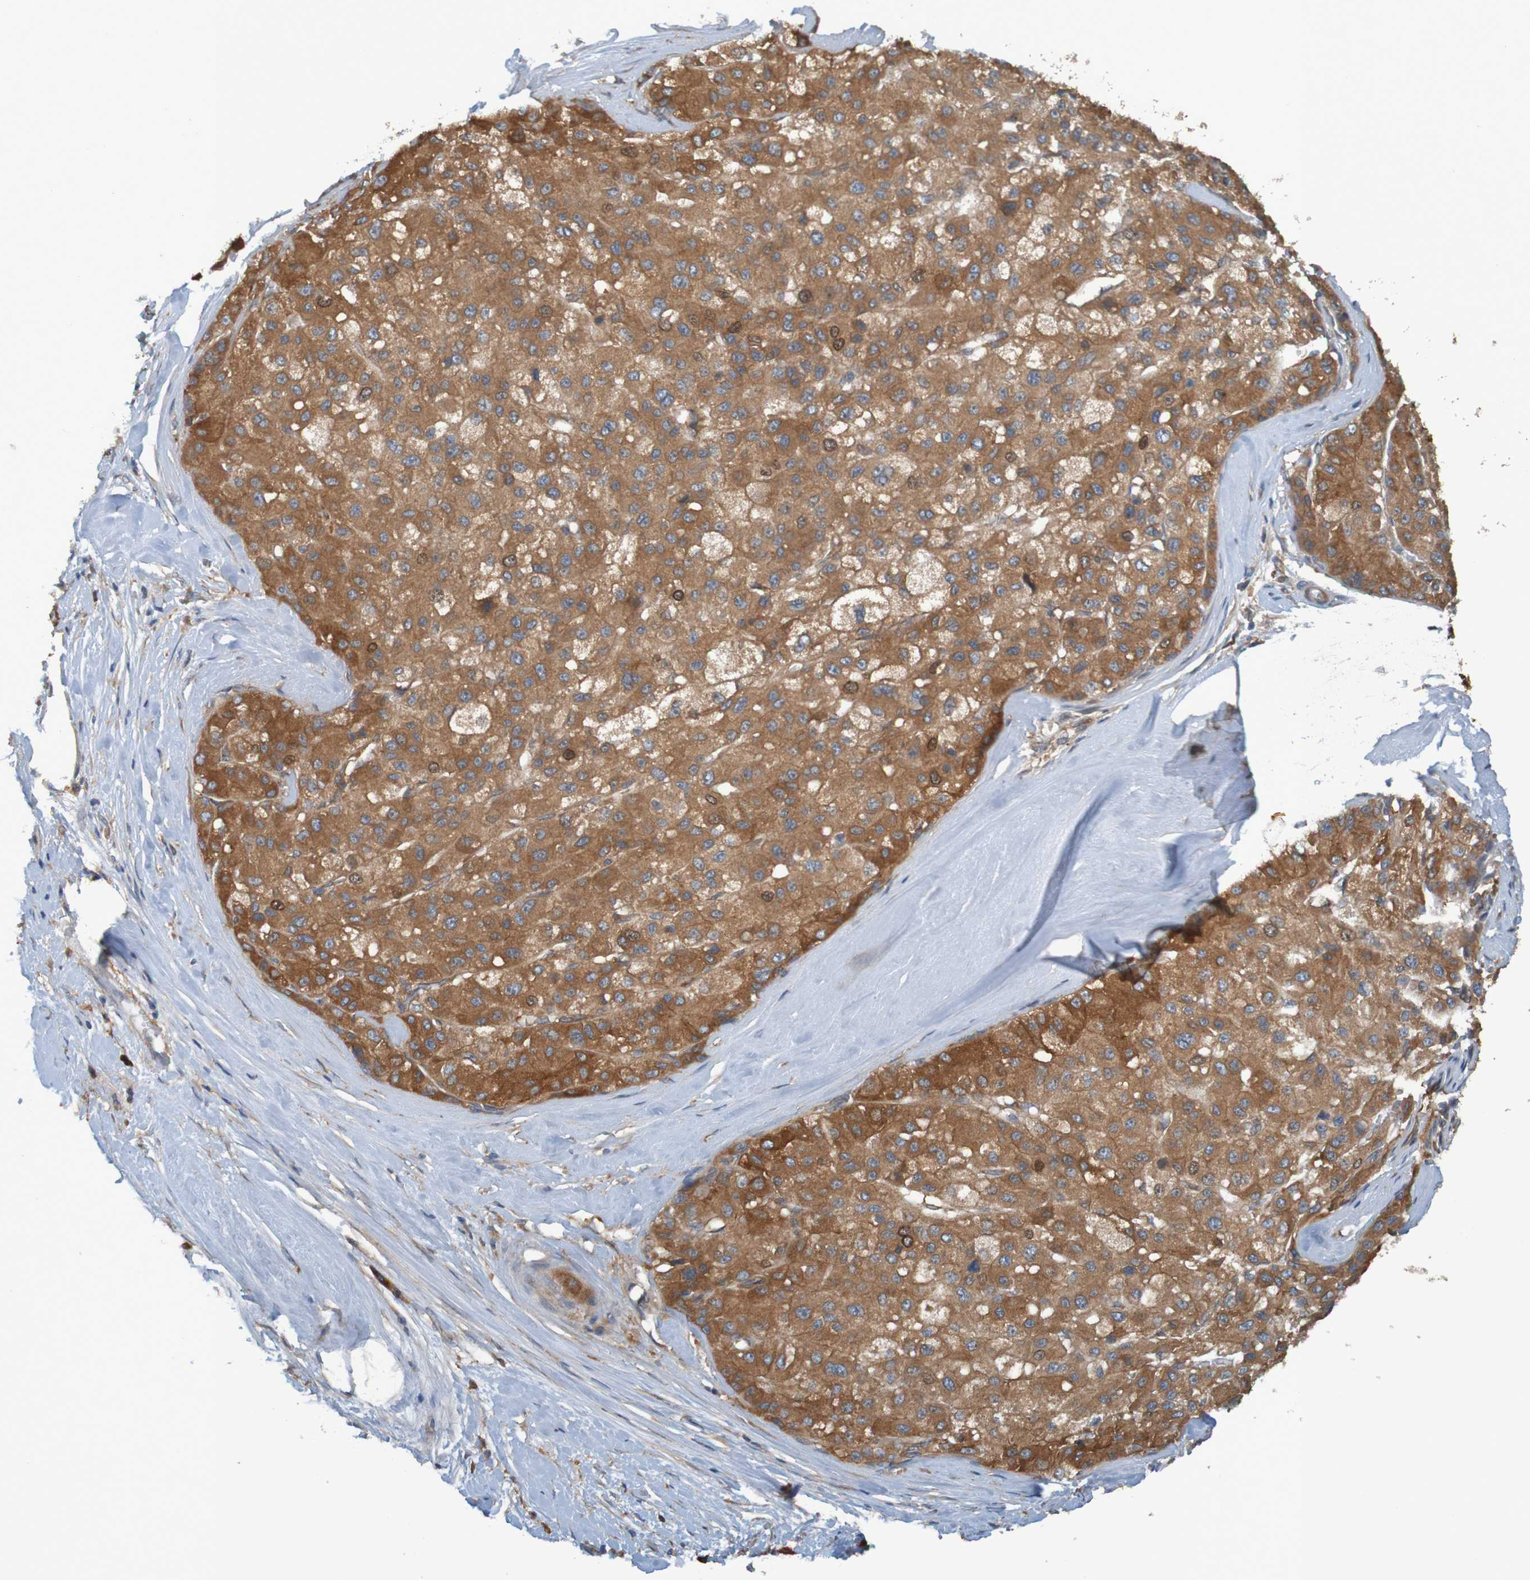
{"staining": {"intensity": "moderate", "quantity": ">75%", "location": "cytoplasmic/membranous"}, "tissue": "liver cancer", "cell_type": "Tumor cells", "image_type": "cancer", "snomed": [{"axis": "morphology", "description": "Carcinoma, Hepatocellular, NOS"}, {"axis": "topography", "description": "Liver"}], "caption": "Immunohistochemical staining of human liver cancer demonstrates moderate cytoplasmic/membranous protein positivity in about >75% of tumor cells.", "gene": "DNAJC4", "patient": {"sex": "male", "age": 80}}